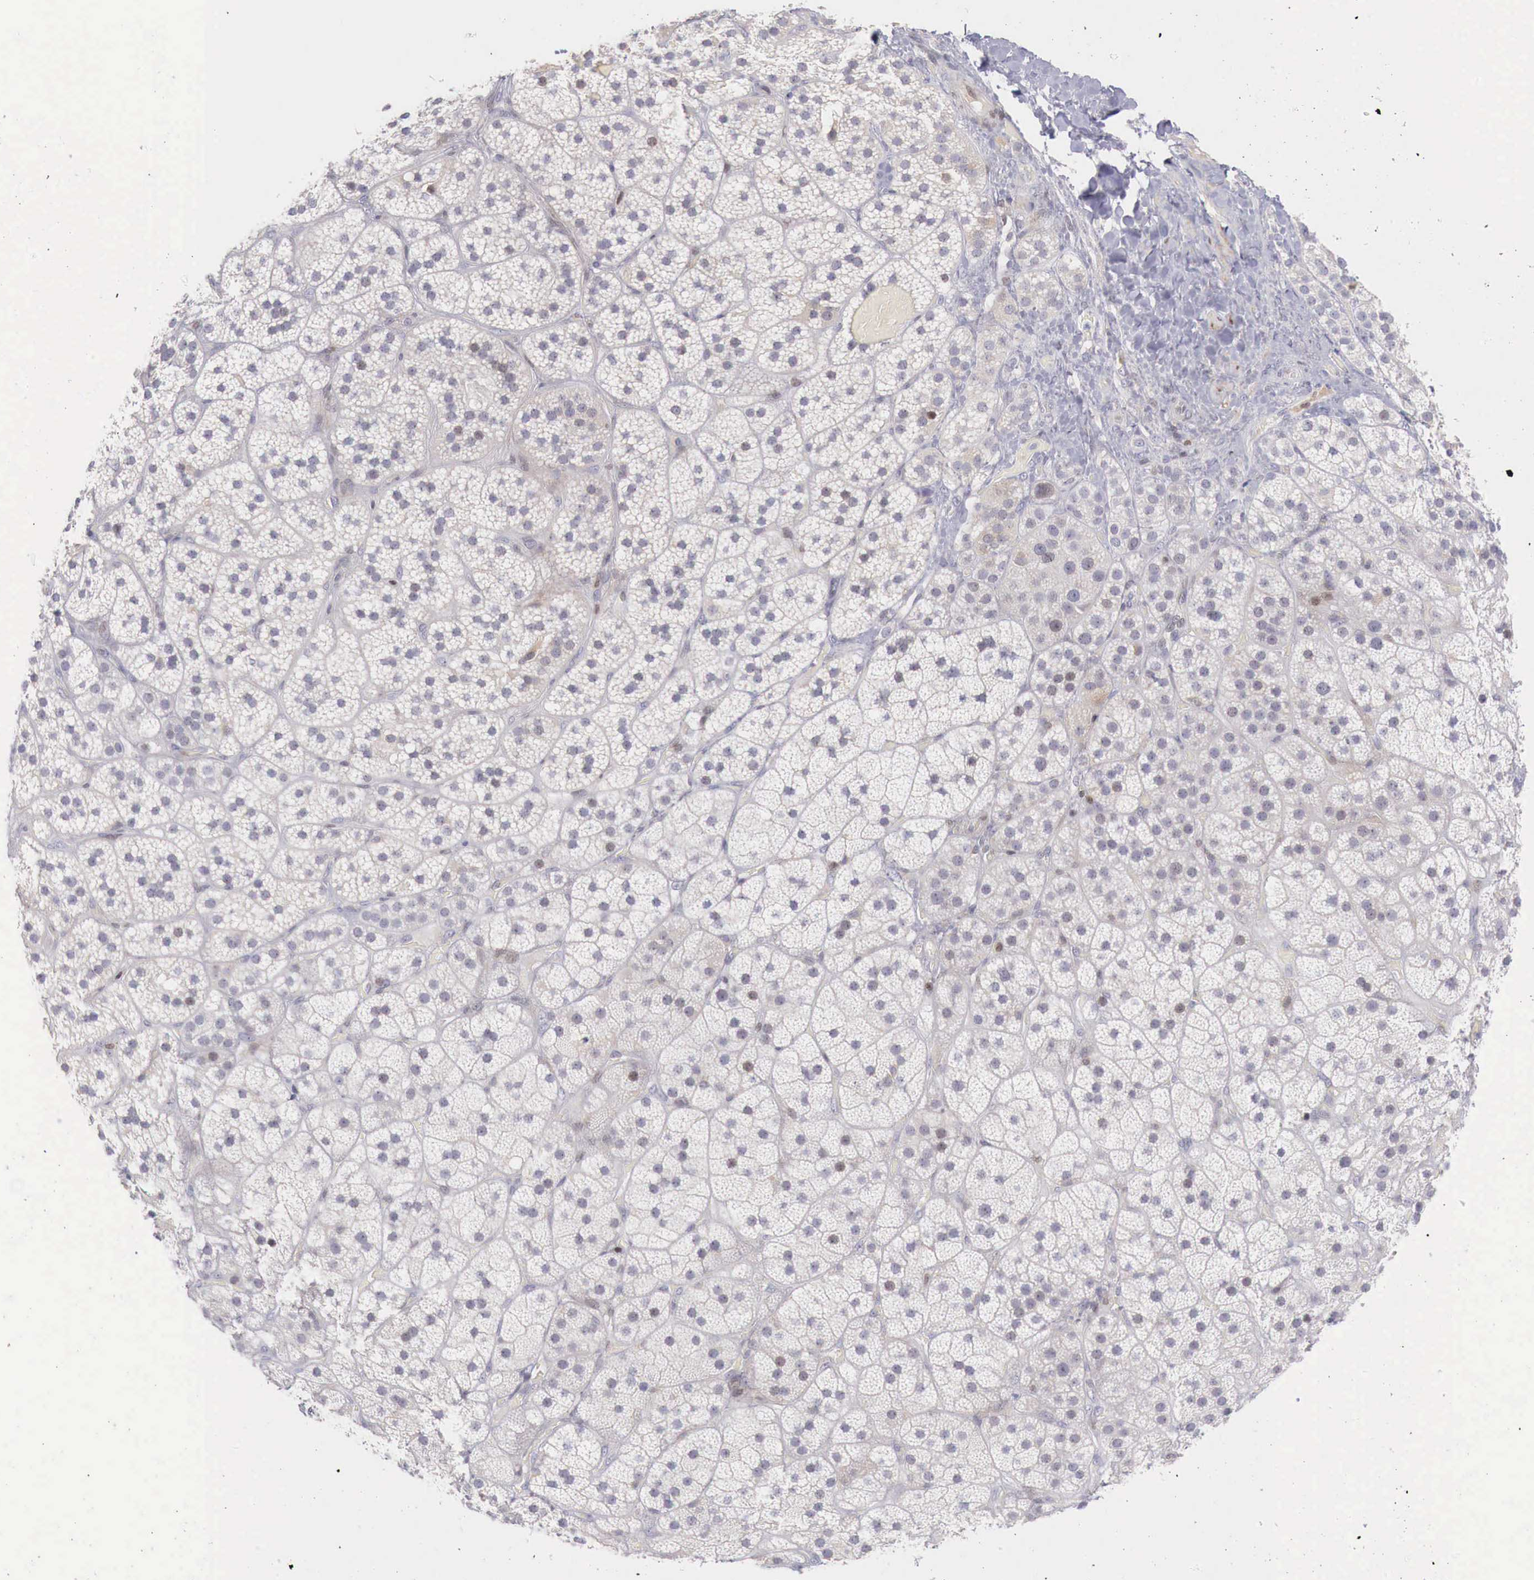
{"staining": {"intensity": "negative", "quantity": "none", "location": "none"}, "tissue": "adrenal gland", "cell_type": "Glandular cells", "image_type": "normal", "snomed": [{"axis": "morphology", "description": "Normal tissue, NOS"}, {"axis": "topography", "description": "Adrenal gland"}], "caption": "Glandular cells are negative for brown protein staining in benign adrenal gland. (DAB (3,3'-diaminobenzidine) IHC visualized using brightfield microscopy, high magnification).", "gene": "CLCN5", "patient": {"sex": "male", "age": 57}}